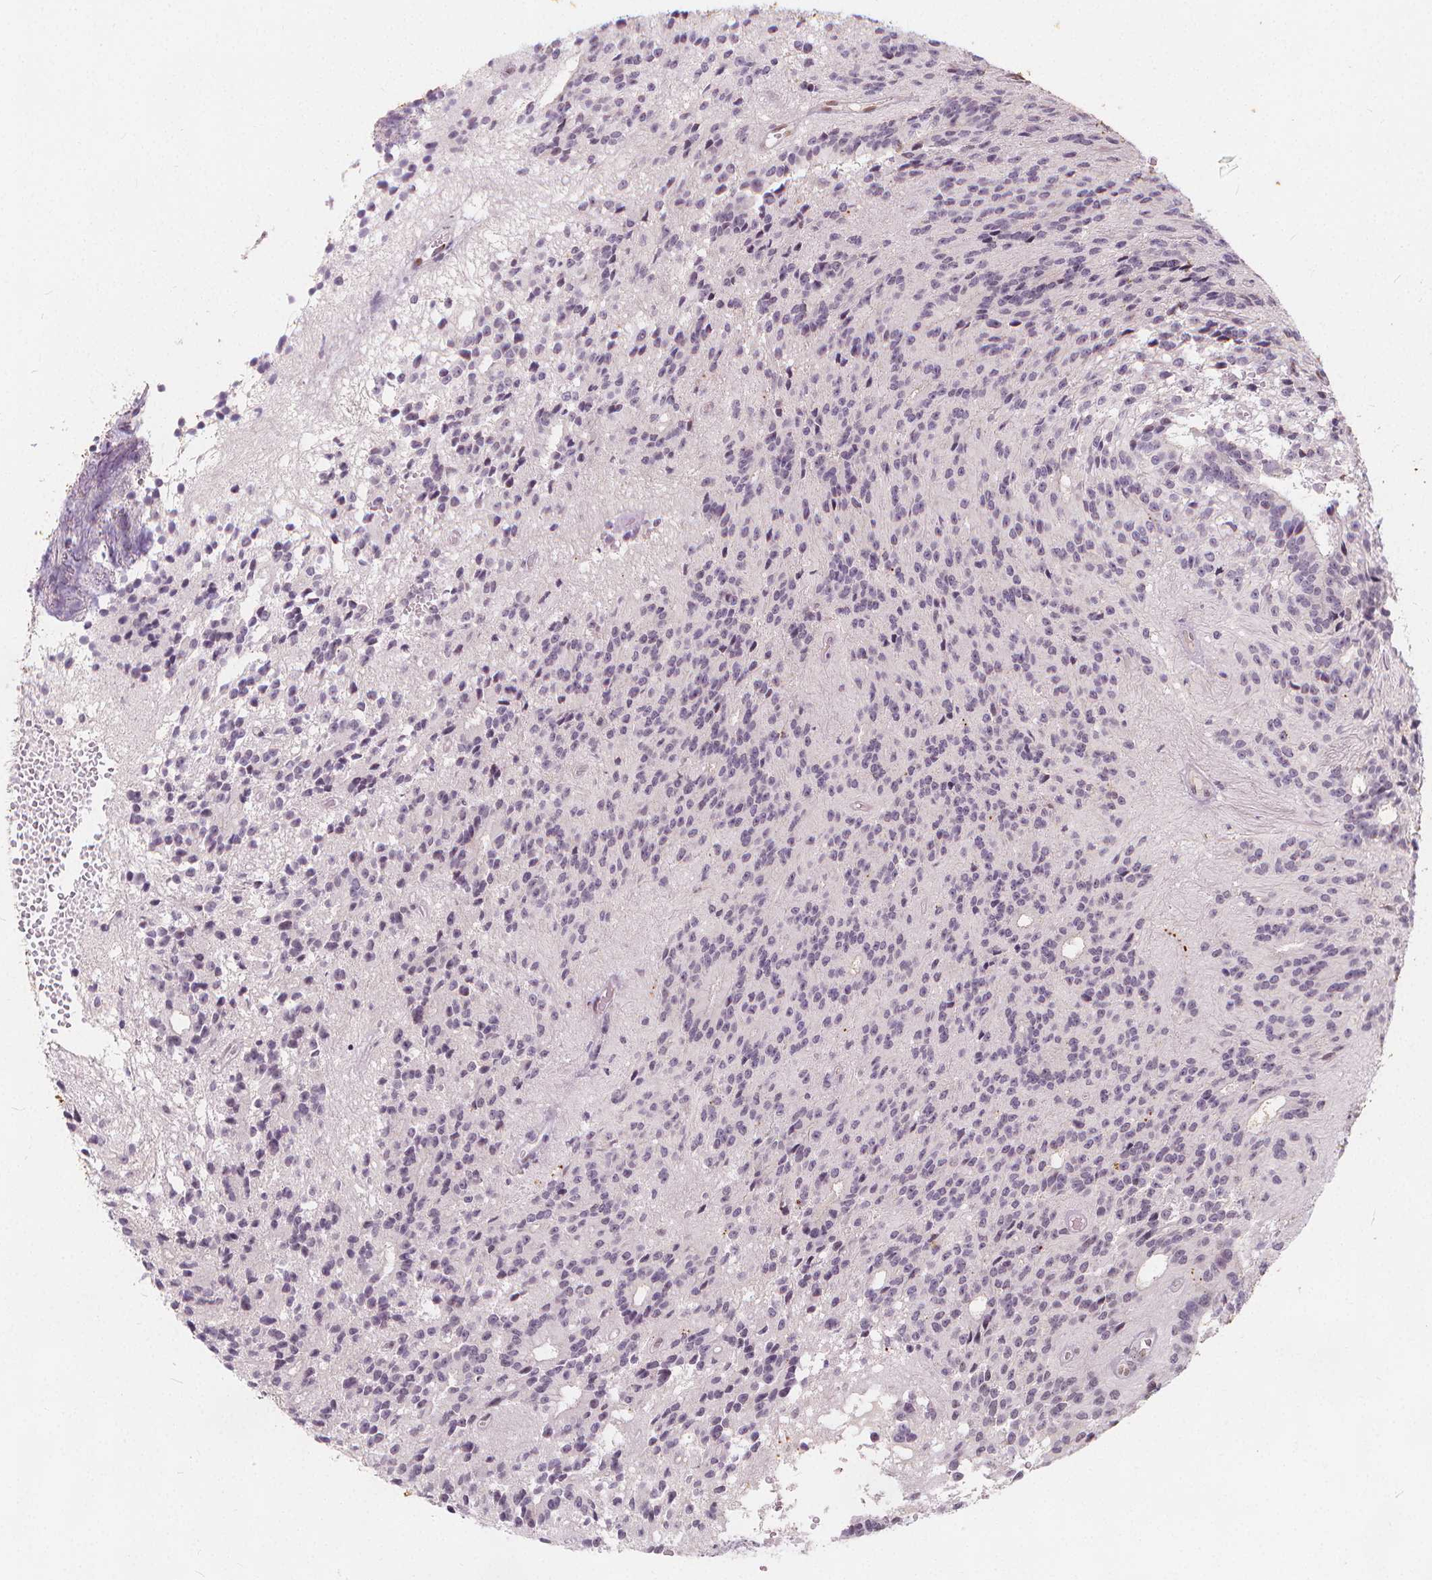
{"staining": {"intensity": "negative", "quantity": "none", "location": "none"}, "tissue": "glioma", "cell_type": "Tumor cells", "image_type": "cancer", "snomed": [{"axis": "morphology", "description": "Glioma, malignant, Low grade"}, {"axis": "topography", "description": "Brain"}], "caption": "Immunohistochemistry histopathology image of glioma stained for a protein (brown), which reveals no expression in tumor cells. (DAB IHC, high magnification).", "gene": "DRC3", "patient": {"sex": "male", "age": 31}}